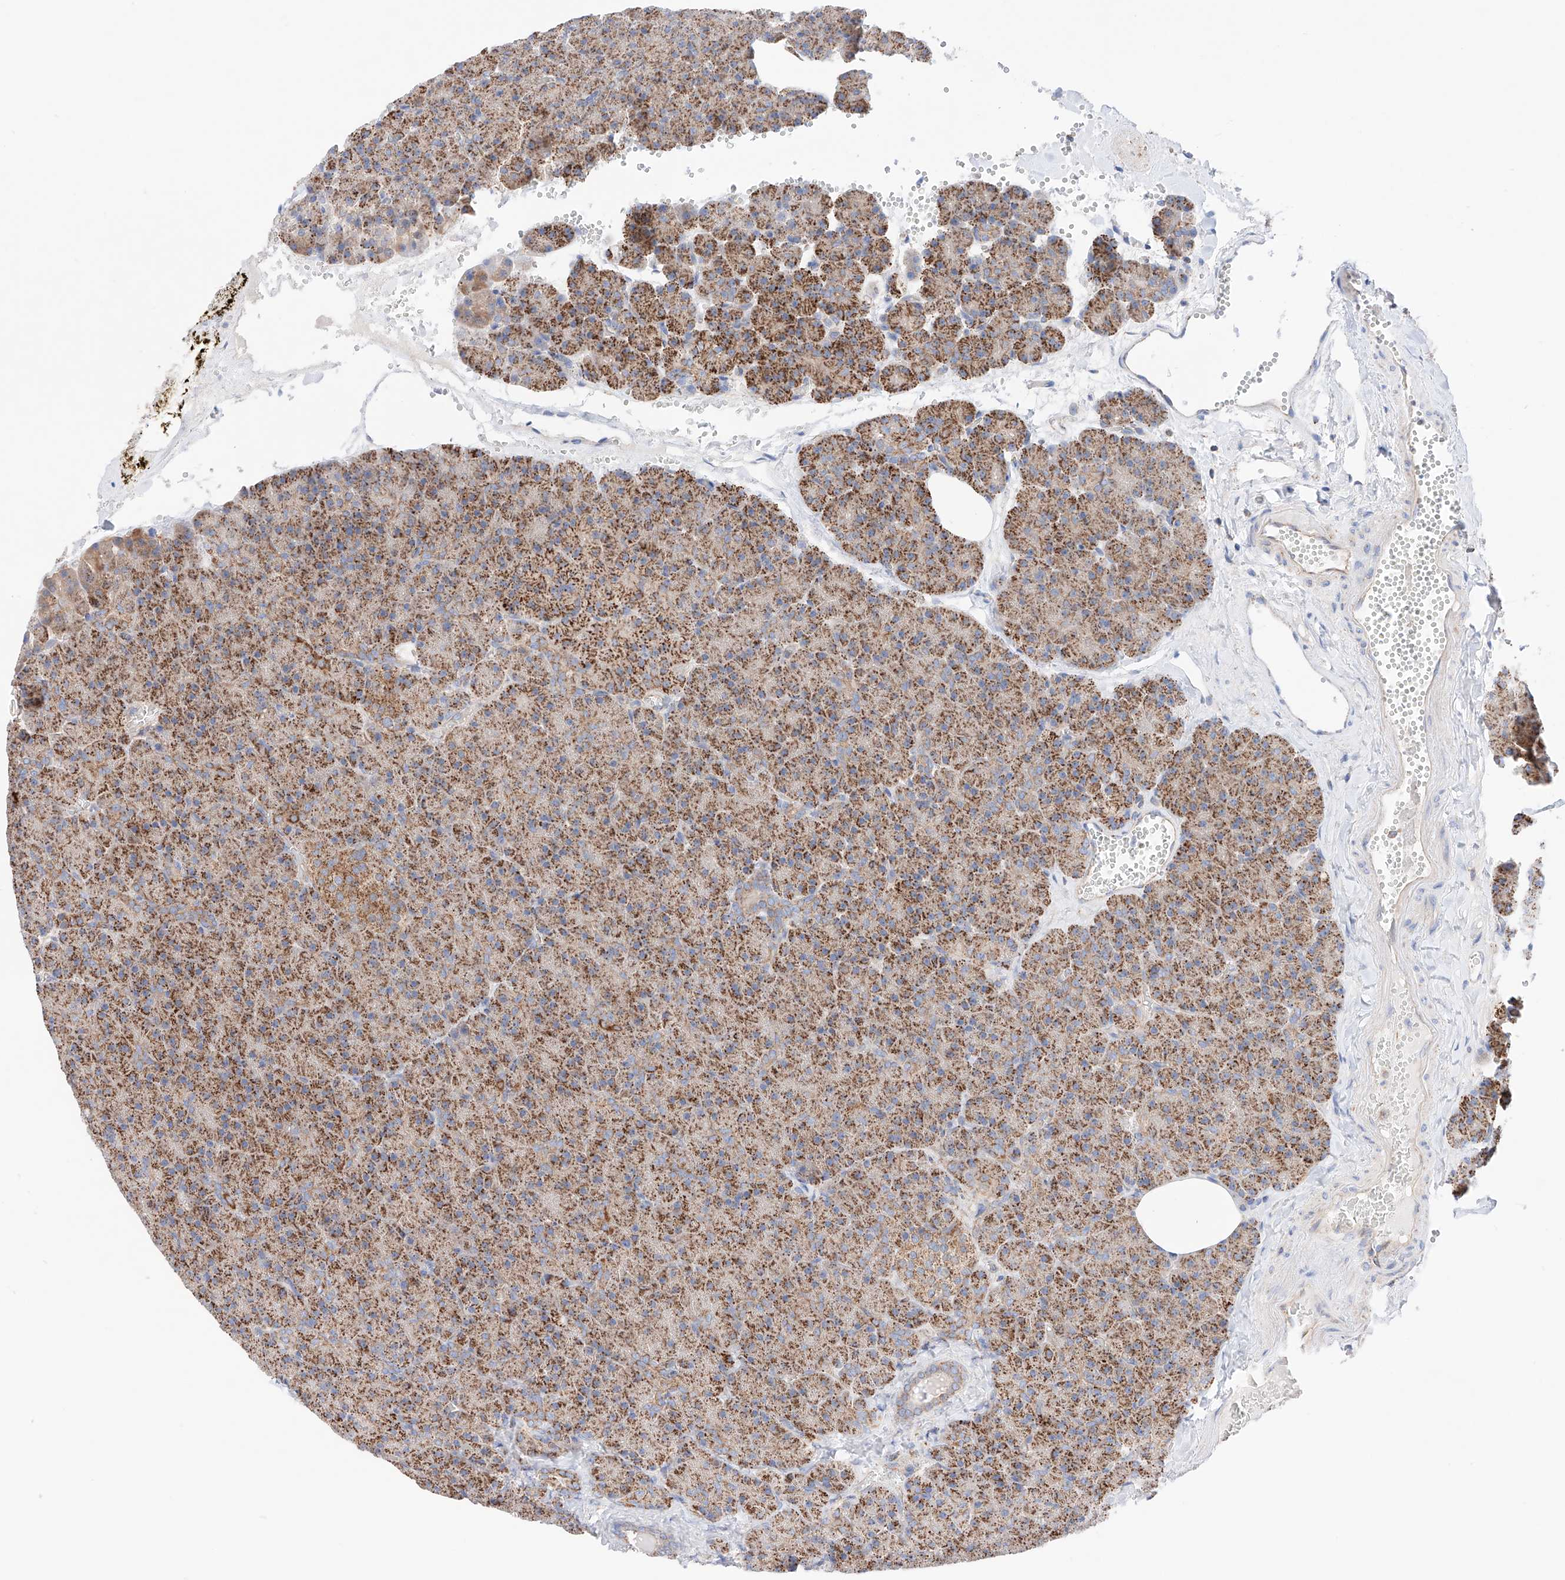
{"staining": {"intensity": "strong", "quantity": ">75%", "location": "cytoplasmic/membranous"}, "tissue": "pancreas", "cell_type": "Exocrine glandular cells", "image_type": "normal", "snomed": [{"axis": "morphology", "description": "Normal tissue, NOS"}, {"axis": "morphology", "description": "Carcinoid, malignant, NOS"}, {"axis": "topography", "description": "Pancreas"}], "caption": "IHC staining of unremarkable pancreas, which demonstrates high levels of strong cytoplasmic/membranous positivity in about >75% of exocrine glandular cells indicating strong cytoplasmic/membranous protein positivity. The staining was performed using DAB (brown) for protein detection and nuclei were counterstained in hematoxylin (blue).", "gene": "KTI12", "patient": {"sex": "female", "age": 35}}